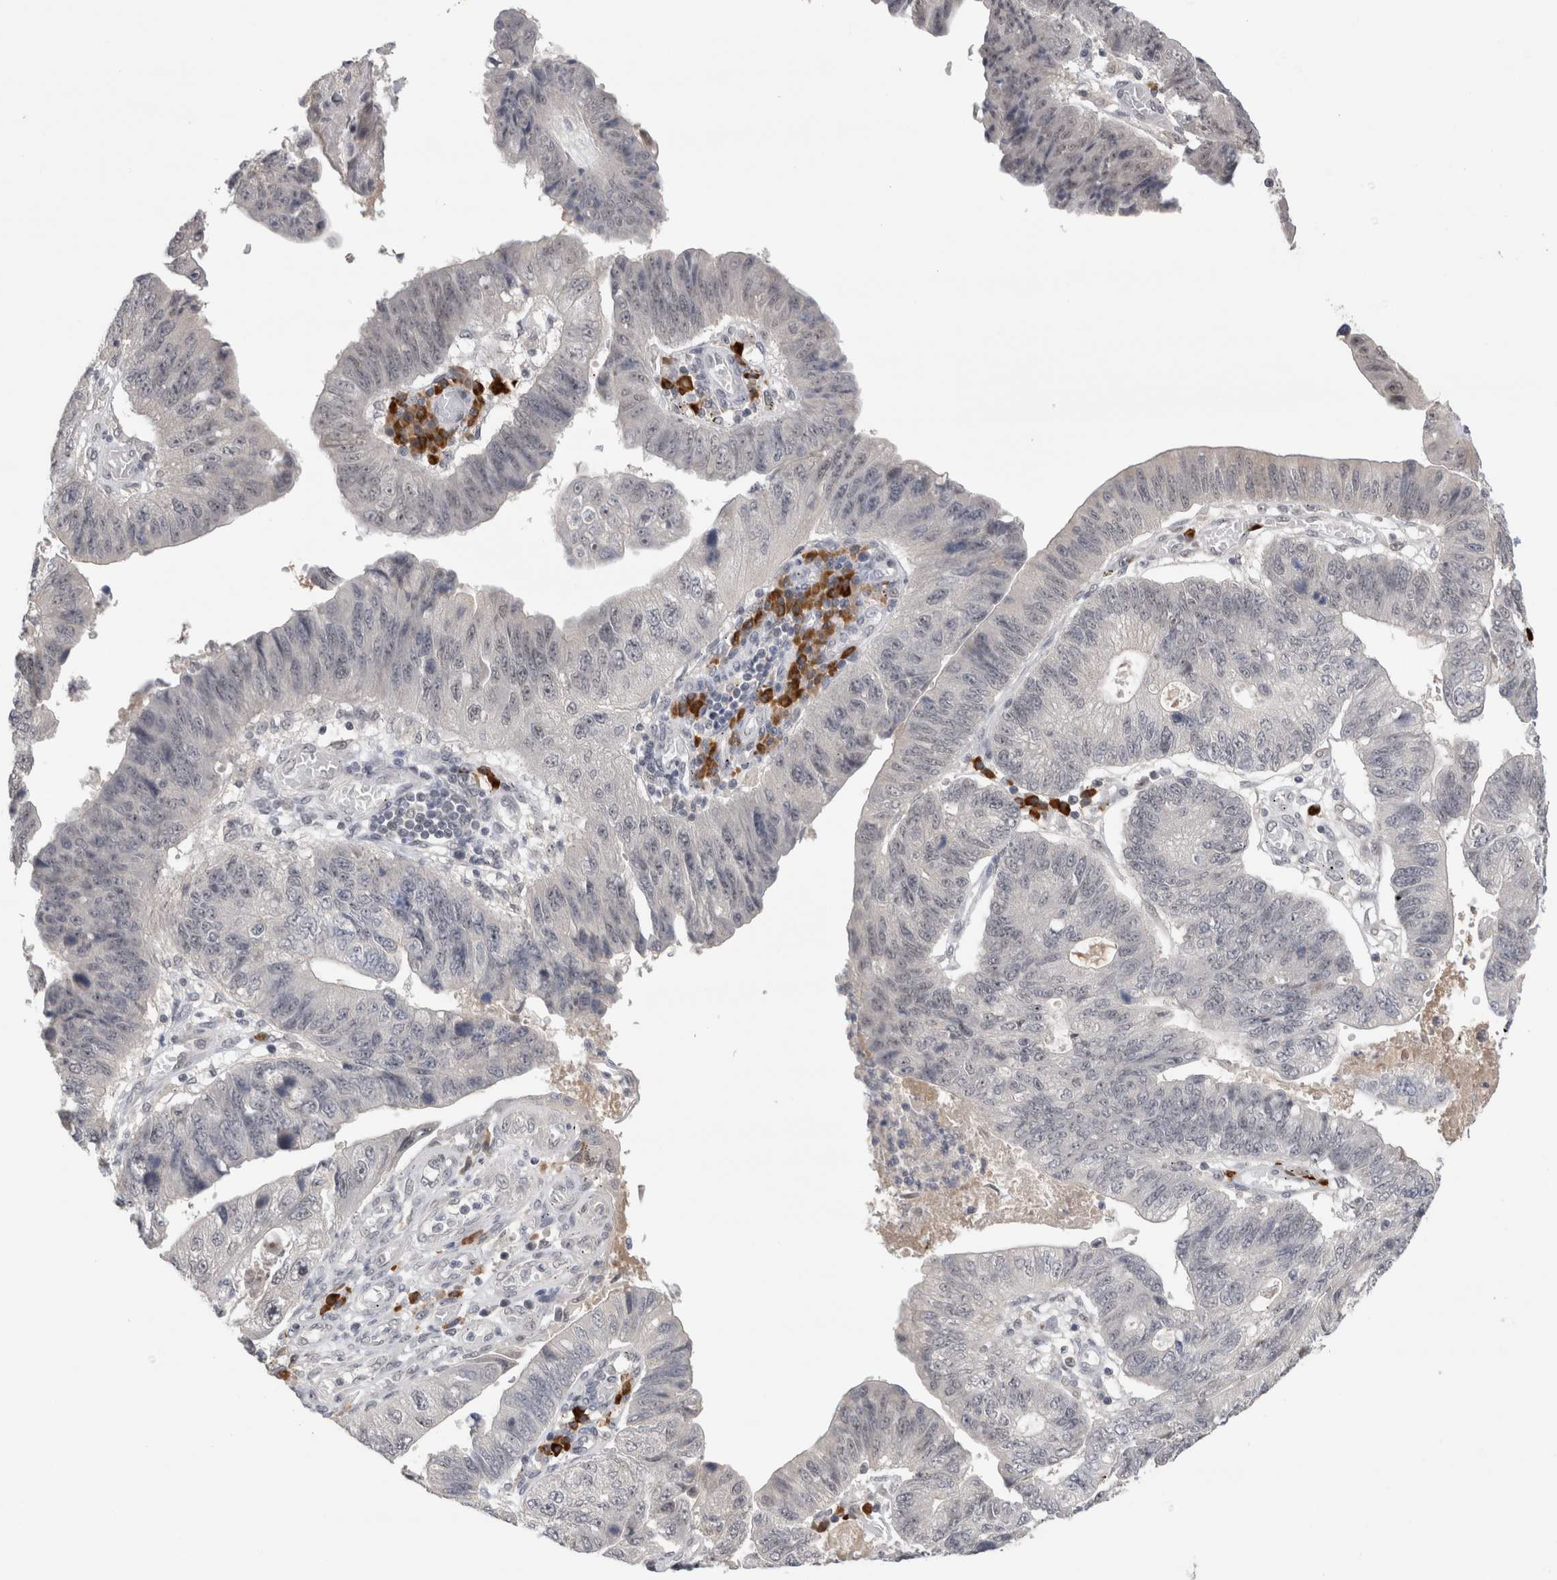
{"staining": {"intensity": "negative", "quantity": "none", "location": "none"}, "tissue": "stomach cancer", "cell_type": "Tumor cells", "image_type": "cancer", "snomed": [{"axis": "morphology", "description": "Adenocarcinoma, NOS"}, {"axis": "topography", "description": "Stomach"}], "caption": "Immunohistochemical staining of stomach adenocarcinoma exhibits no significant positivity in tumor cells.", "gene": "ZNF24", "patient": {"sex": "male", "age": 59}}